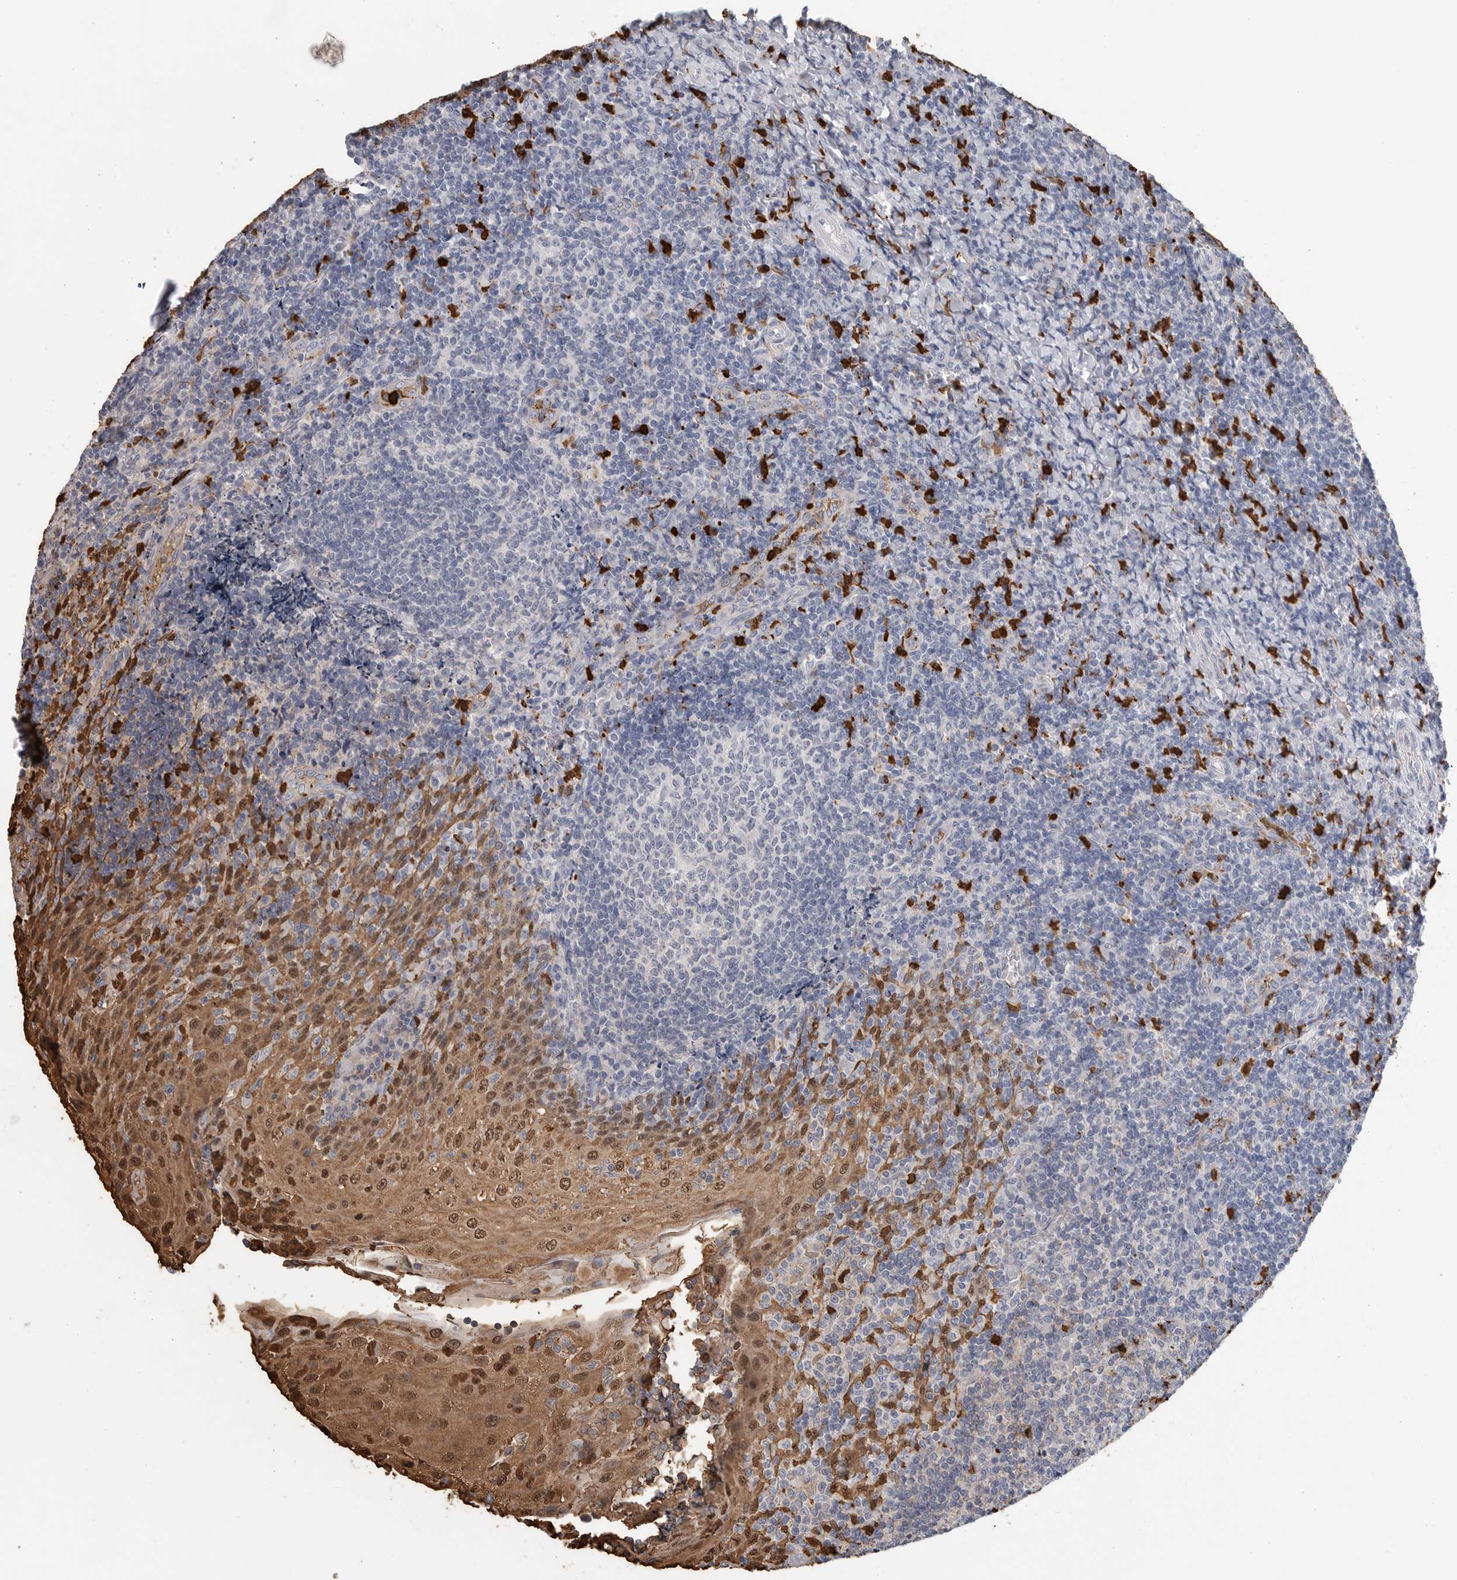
{"staining": {"intensity": "negative", "quantity": "none", "location": "none"}, "tissue": "tonsil", "cell_type": "Germinal center cells", "image_type": "normal", "snomed": [{"axis": "morphology", "description": "Normal tissue, NOS"}, {"axis": "topography", "description": "Tonsil"}], "caption": "High magnification brightfield microscopy of normal tonsil stained with DAB (brown) and counterstained with hematoxylin (blue): germinal center cells show no significant expression.", "gene": "CYB561D1", "patient": {"sex": "female", "age": 19}}